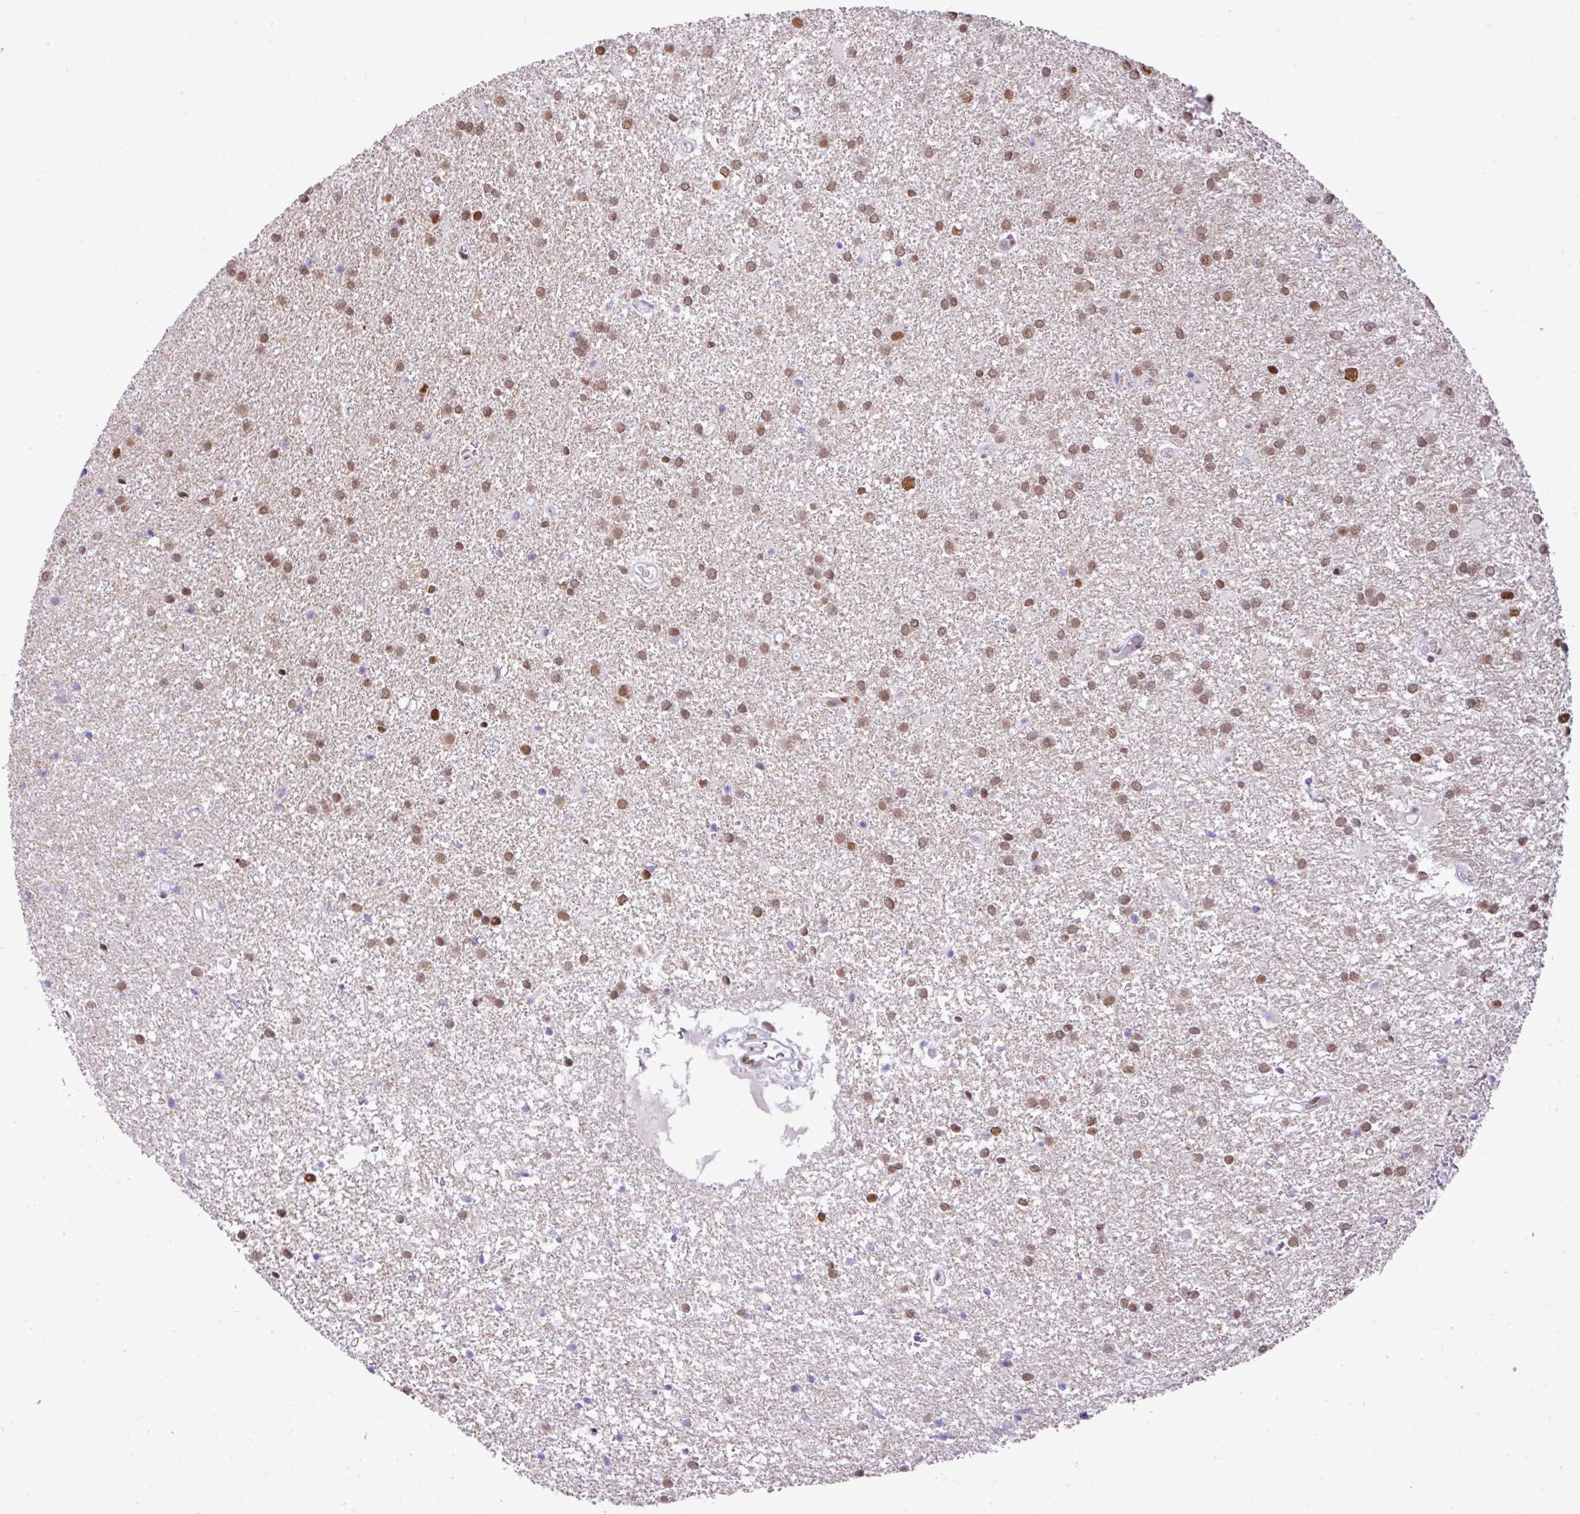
{"staining": {"intensity": "moderate", "quantity": ">75%", "location": "nuclear"}, "tissue": "glioma", "cell_type": "Tumor cells", "image_type": "cancer", "snomed": [{"axis": "morphology", "description": "Glioma, malignant, High grade"}, {"axis": "topography", "description": "Brain"}], "caption": "Moderate nuclear expression for a protein is appreciated in approximately >75% of tumor cells of glioma using immunohistochemistry (IHC).", "gene": "RARG", "patient": {"sex": "female", "age": 50}}